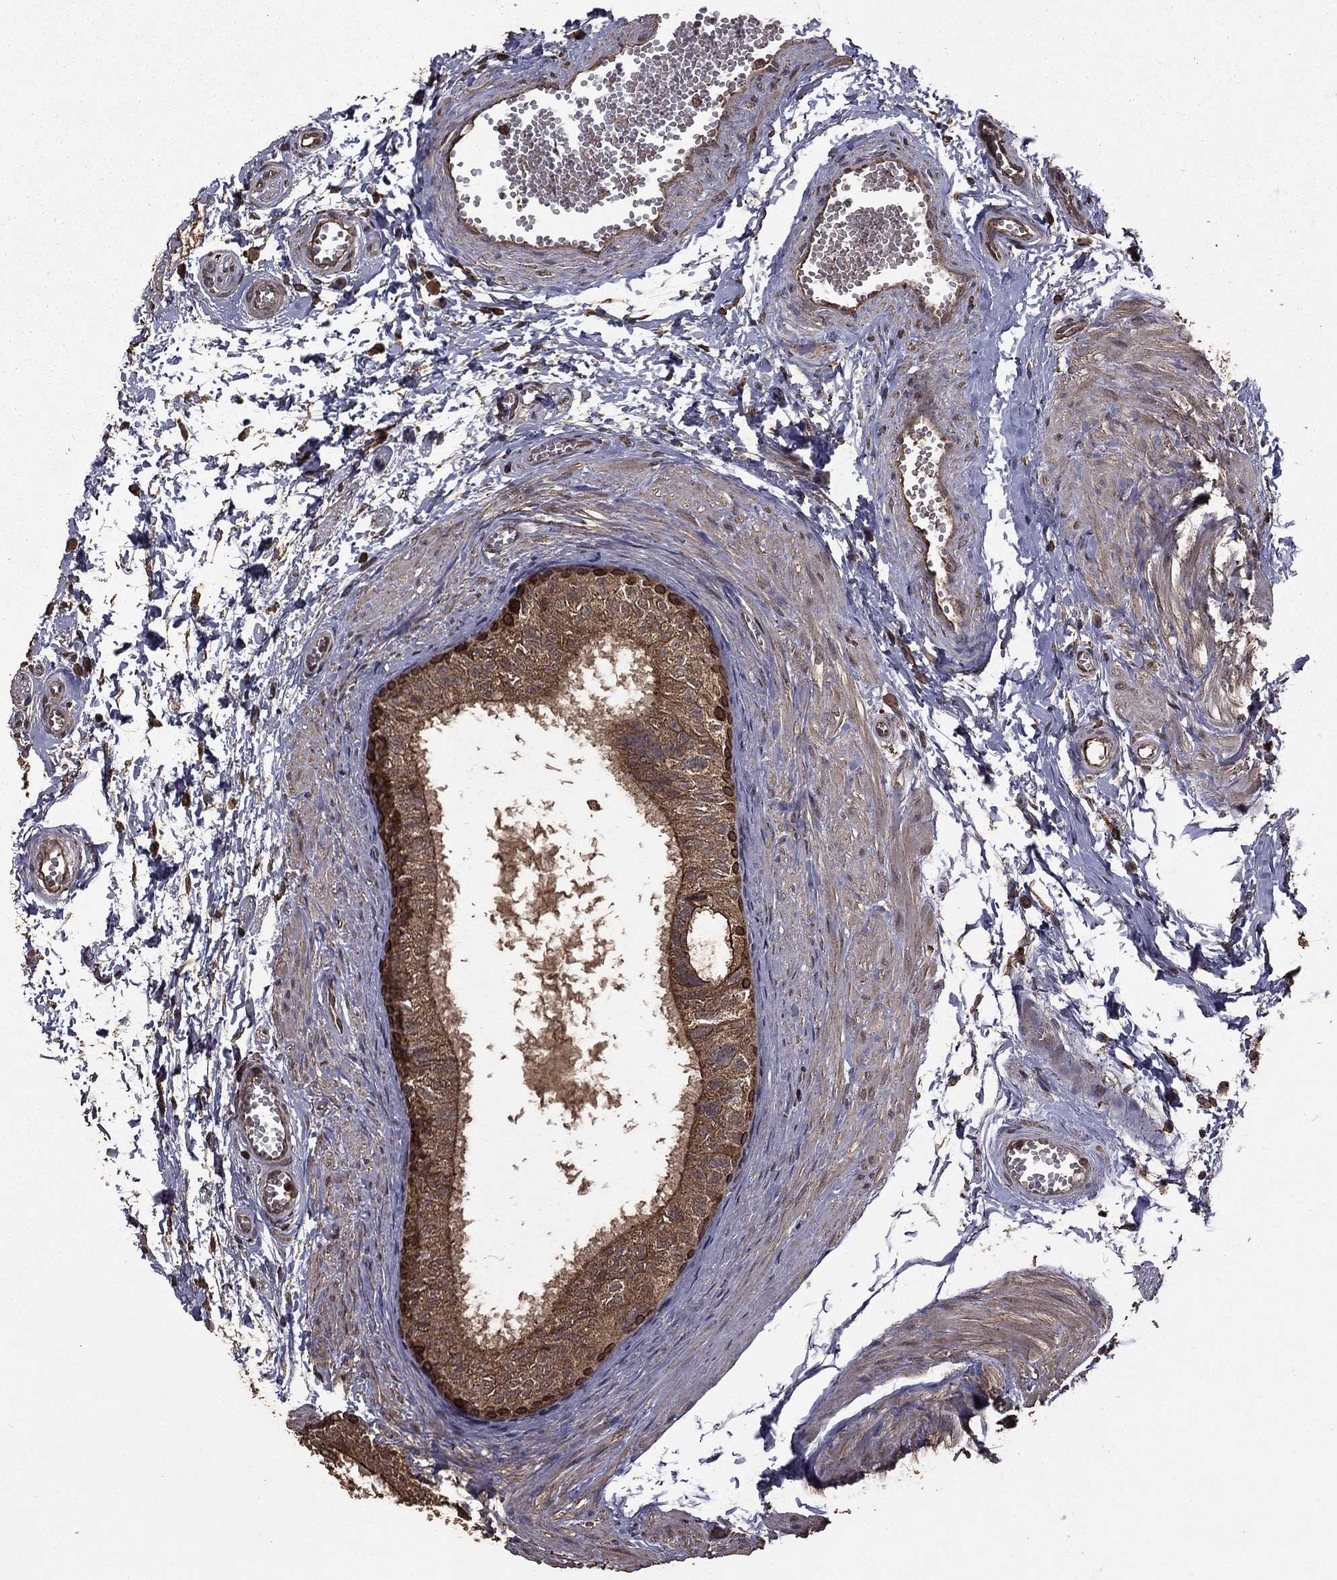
{"staining": {"intensity": "moderate", "quantity": "25%-75%", "location": "cytoplasmic/membranous"}, "tissue": "epididymis", "cell_type": "Glandular cells", "image_type": "normal", "snomed": [{"axis": "morphology", "description": "Normal tissue, NOS"}, {"axis": "topography", "description": "Epididymis"}], "caption": "Moderate cytoplasmic/membranous staining for a protein is seen in approximately 25%-75% of glandular cells of unremarkable epididymis using IHC.", "gene": "BIRC6", "patient": {"sex": "male", "age": 22}}